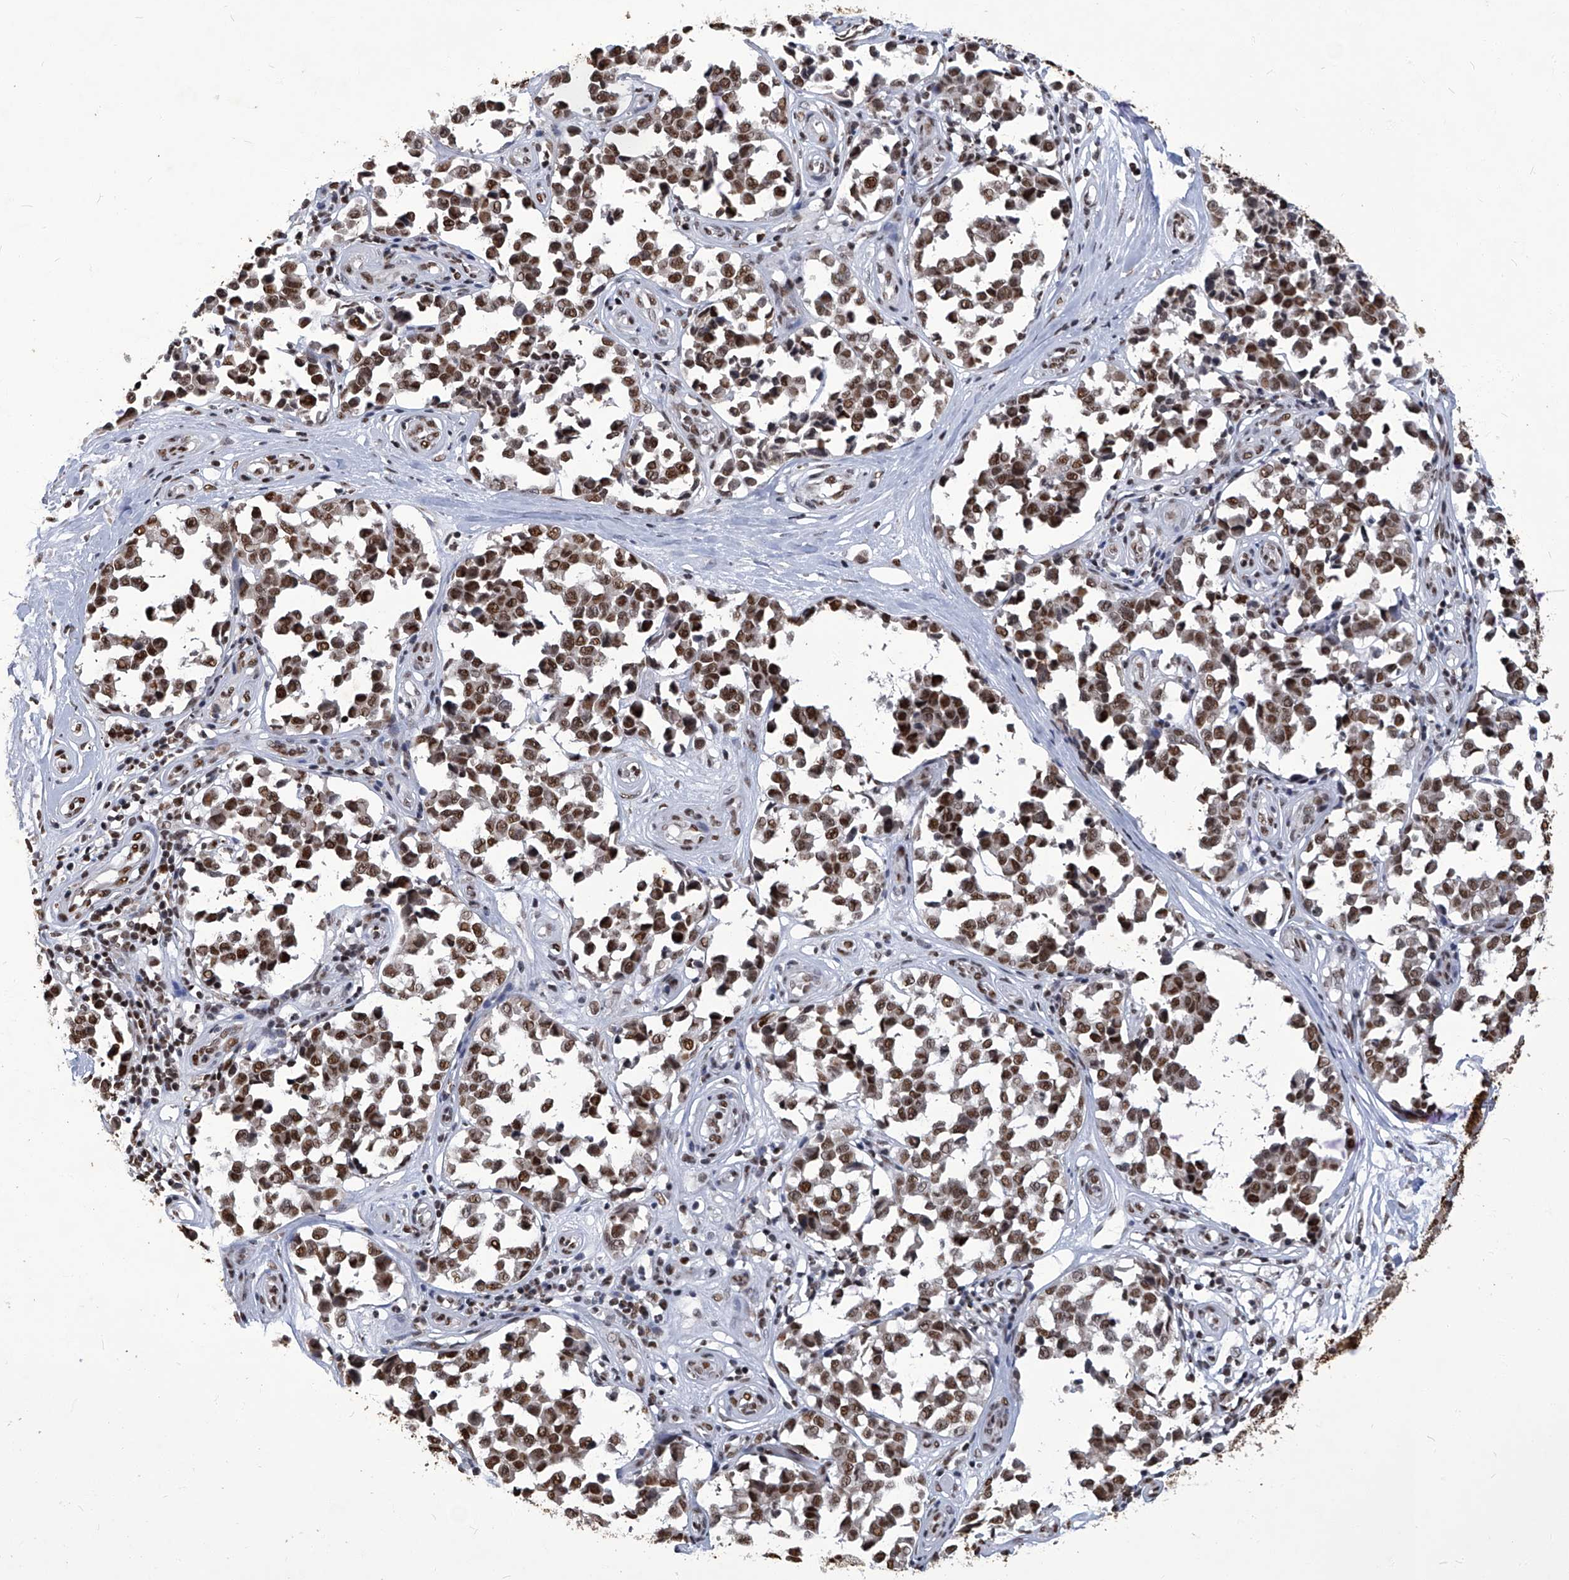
{"staining": {"intensity": "moderate", "quantity": ">75%", "location": "nuclear"}, "tissue": "melanoma", "cell_type": "Tumor cells", "image_type": "cancer", "snomed": [{"axis": "morphology", "description": "Malignant melanoma, NOS"}, {"axis": "topography", "description": "Skin"}], "caption": "There is medium levels of moderate nuclear expression in tumor cells of malignant melanoma, as demonstrated by immunohistochemical staining (brown color).", "gene": "HBP1", "patient": {"sex": "female", "age": 64}}